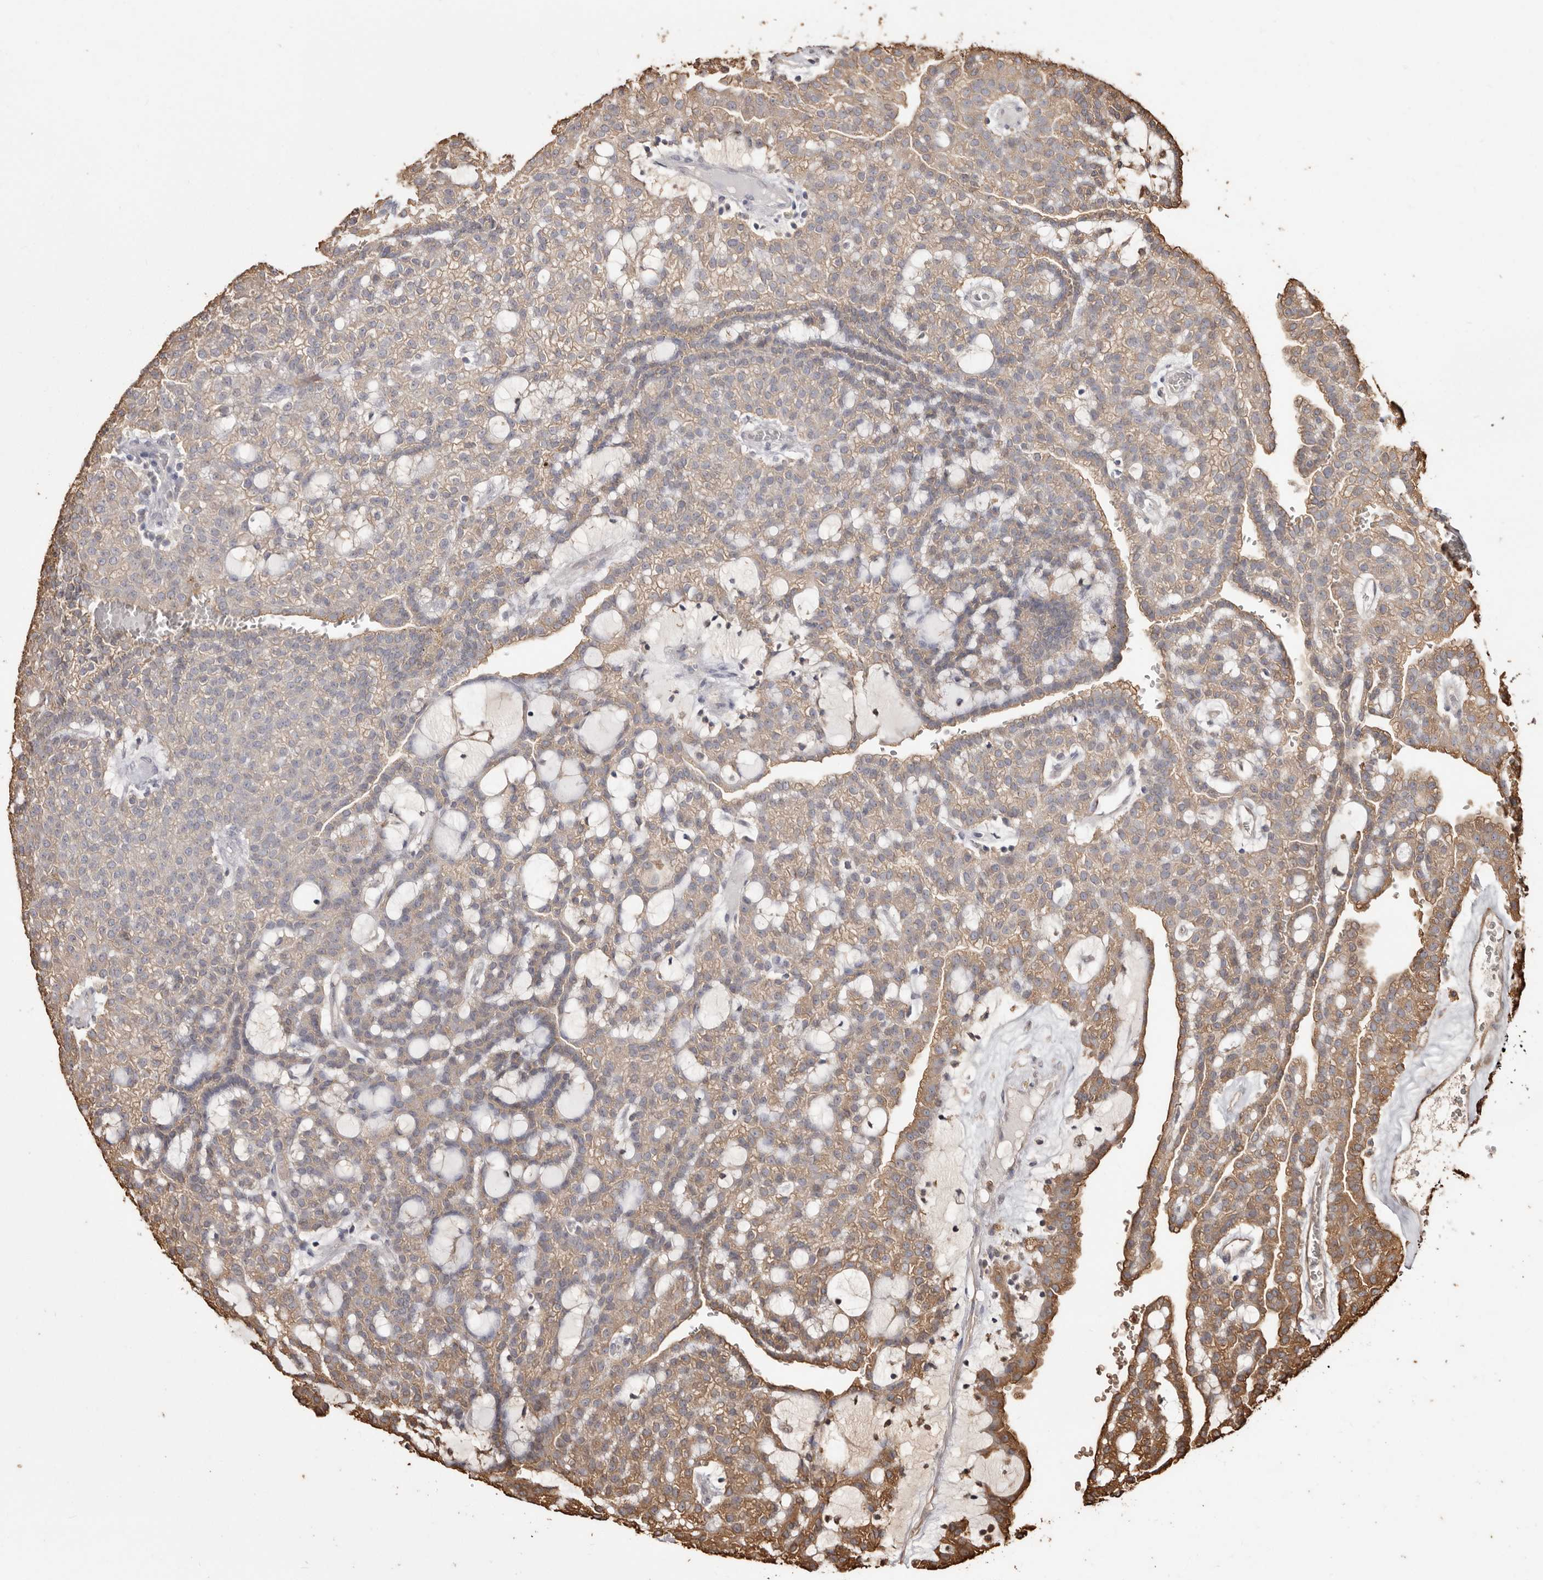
{"staining": {"intensity": "moderate", "quantity": "25%-75%", "location": "cytoplasmic/membranous"}, "tissue": "renal cancer", "cell_type": "Tumor cells", "image_type": "cancer", "snomed": [{"axis": "morphology", "description": "Adenocarcinoma, NOS"}, {"axis": "topography", "description": "Kidney"}], "caption": "Immunohistochemical staining of human renal adenocarcinoma shows medium levels of moderate cytoplasmic/membranous protein positivity in about 25%-75% of tumor cells.", "gene": "PKM", "patient": {"sex": "male", "age": 63}}